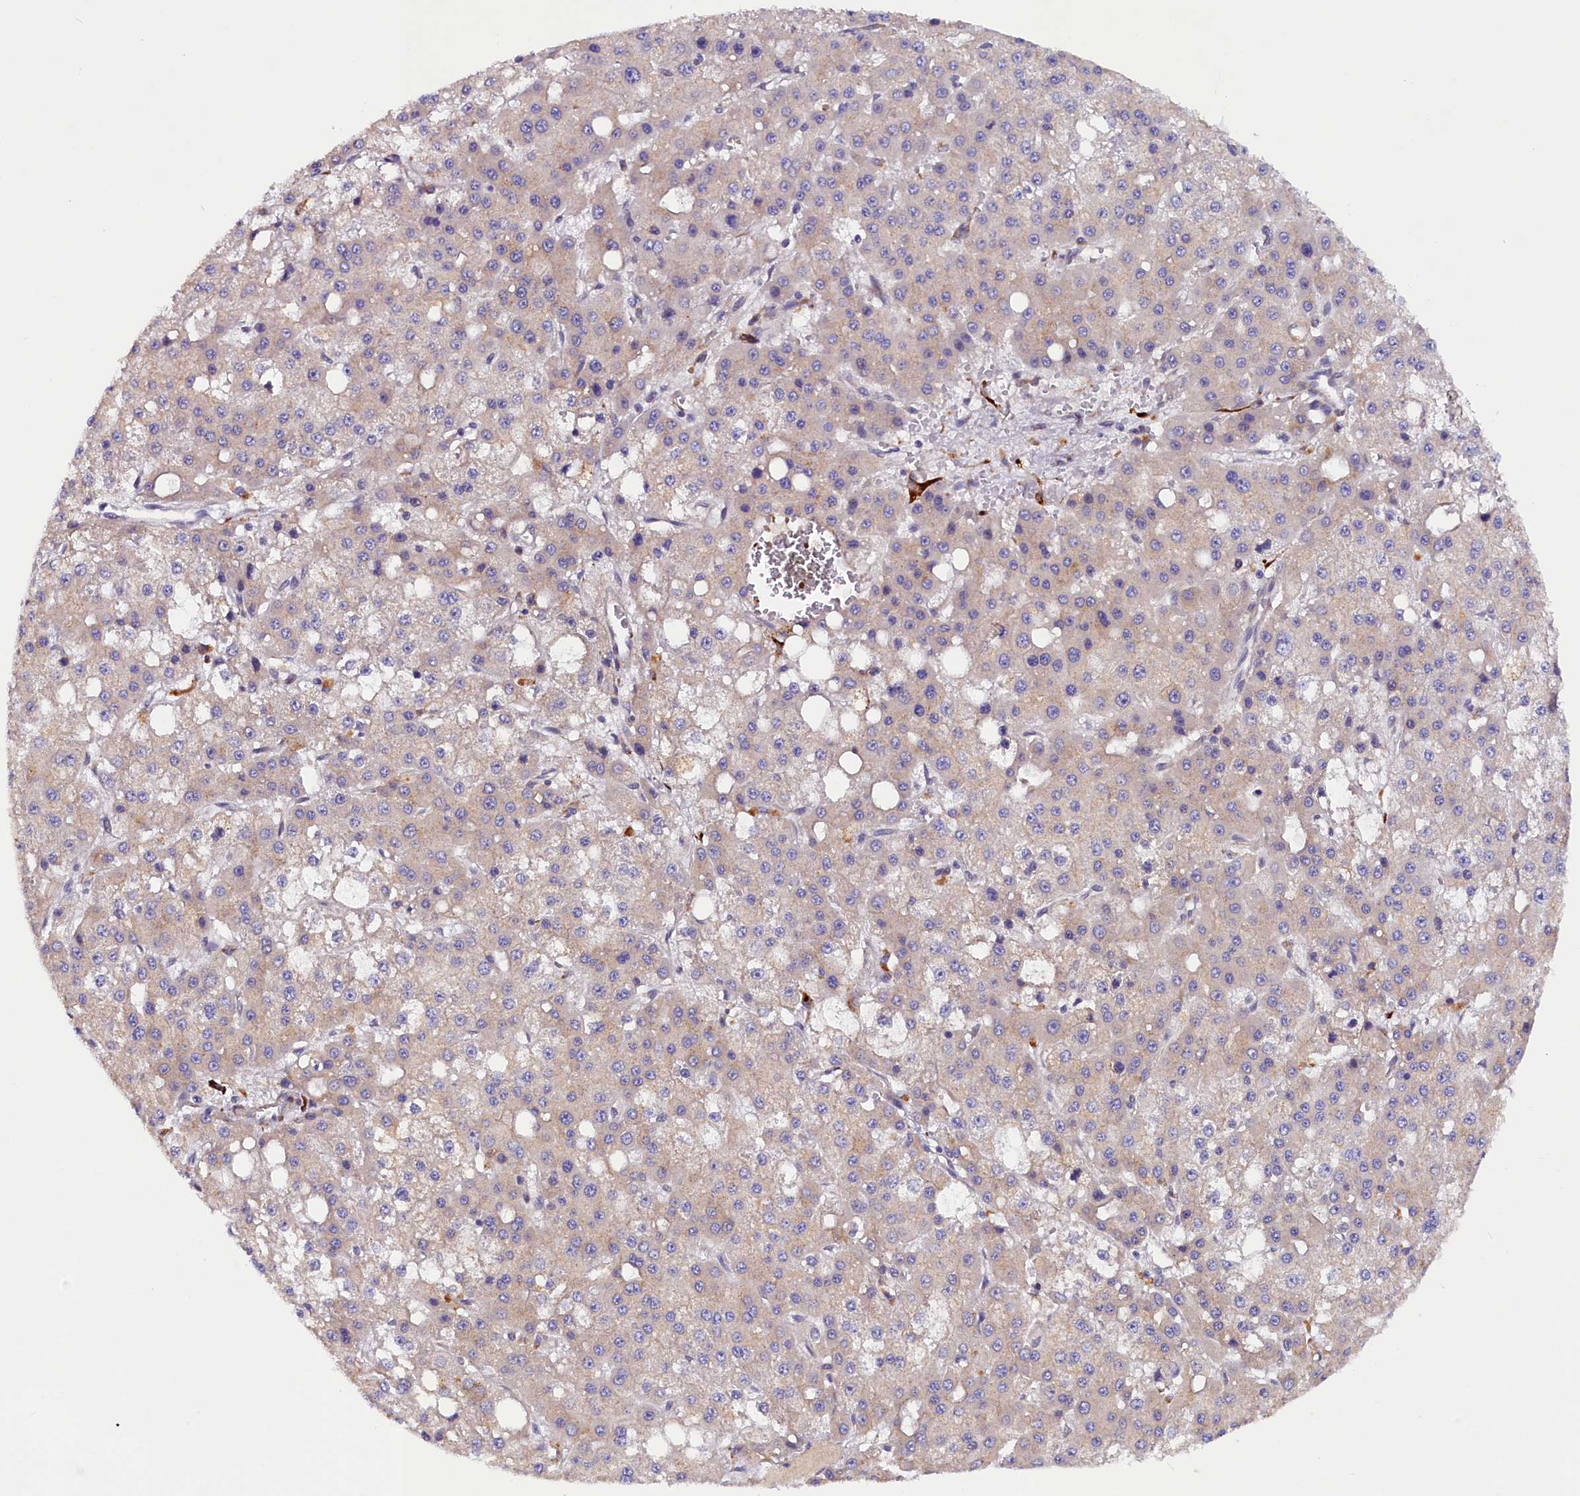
{"staining": {"intensity": "weak", "quantity": "25%-75%", "location": "cytoplasmic/membranous"}, "tissue": "liver cancer", "cell_type": "Tumor cells", "image_type": "cancer", "snomed": [{"axis": "morphology", "description": "Carcinoma, Hepatocellular, NOS"}, {"axis": "topography", "description": "Liver"}], "caption": "Protein analysis of liver cancer tissue displays weak cytoplasmic/membranous expression in approximately 25%-75% of tumor cells. The protein of interest is shown in brown color, while the nuclei are stained blue.", "gene": "ARRDC4", "patient": {"sex": "male", "age": 47}}